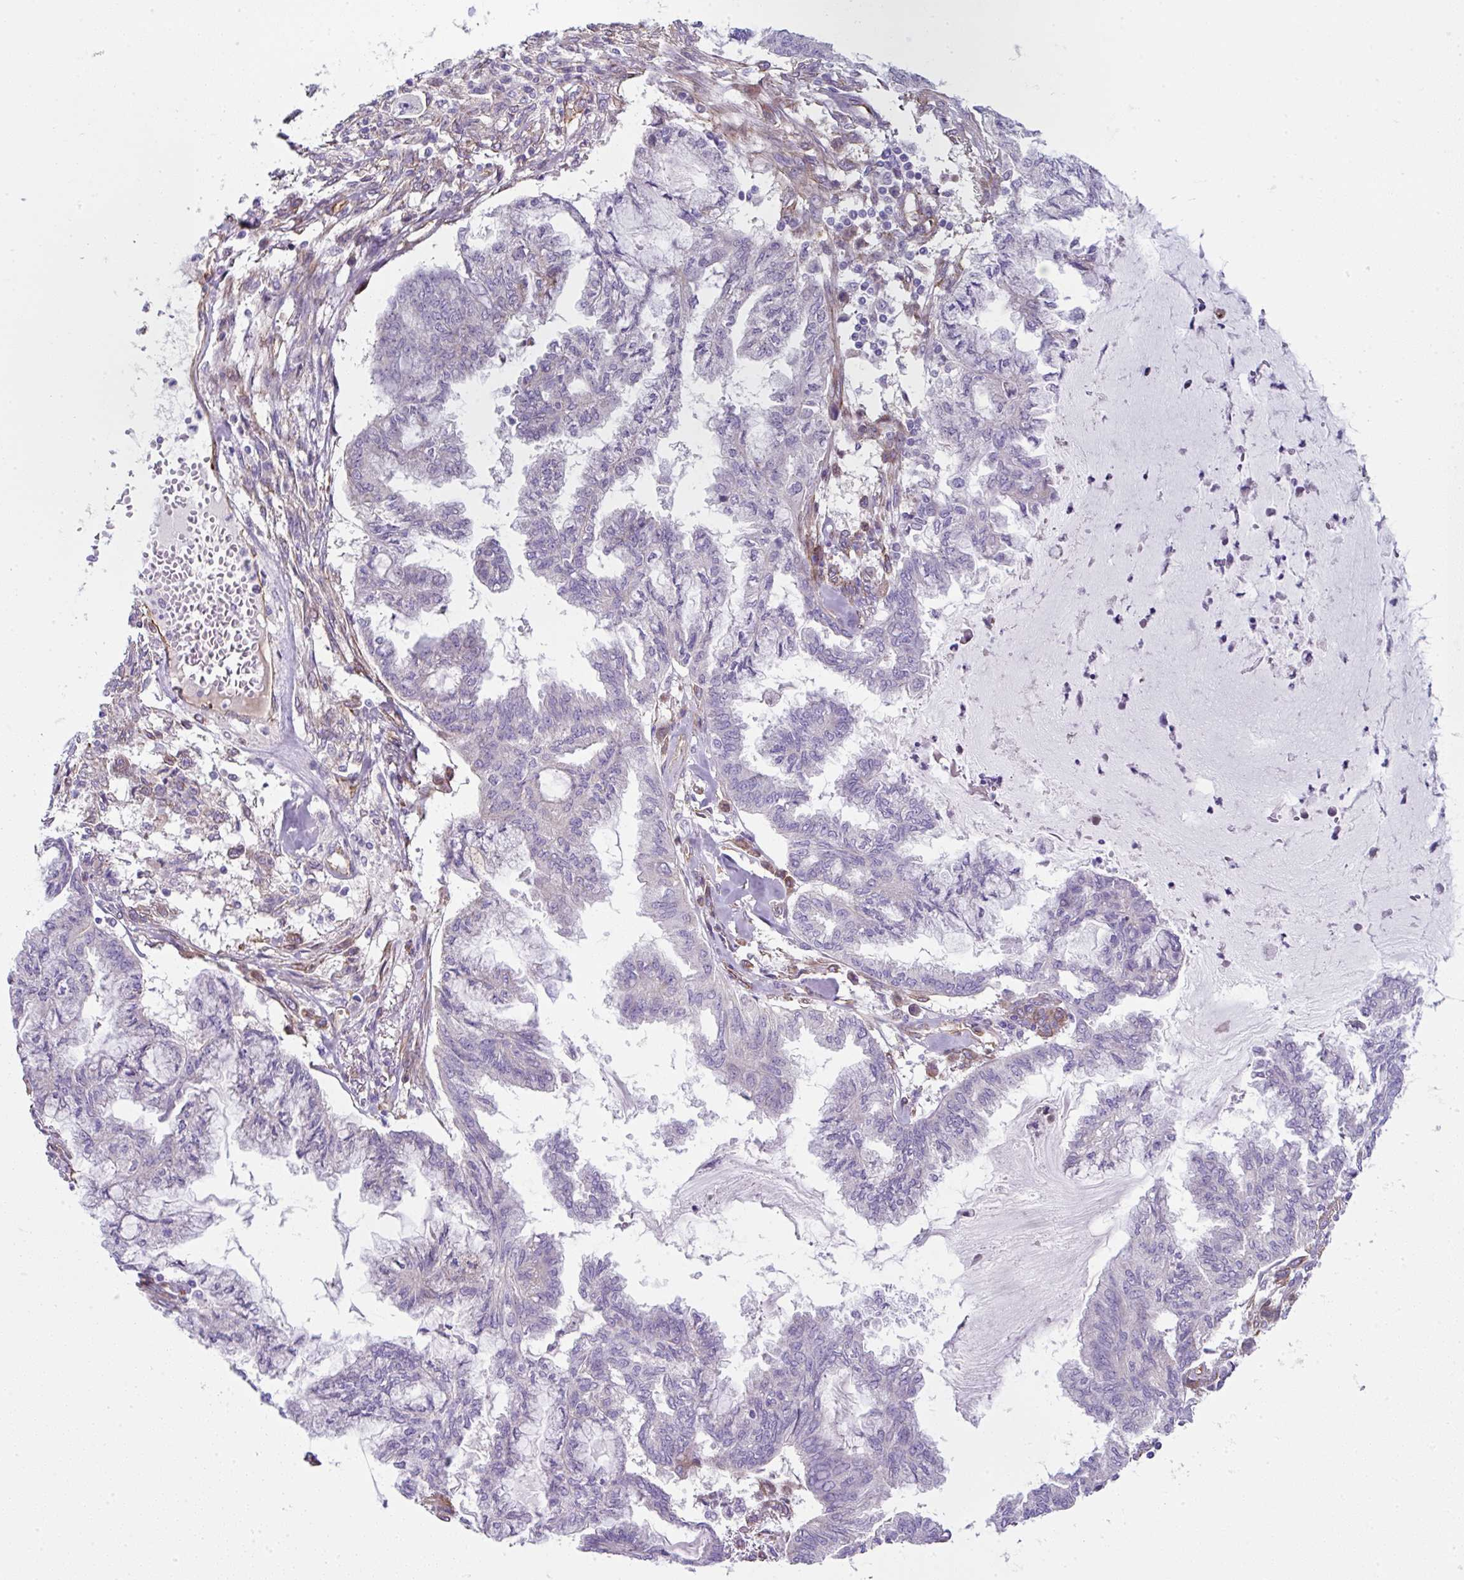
{"staining": {"intensity": "negative", "quantity": "none", "location": "none"}, "tissue": "endometrial cancer", "cell_type": "Tumor cells", "image_type": "cancer", "snomed": [{"axis": "morphology", "description": "Adenocarcinoma, NOS"}, {"axis": "topography", "description": "Endometrium"}], "caption": "Photomicrograph shows no significant protein expression in tumor cells of adenocarcinoma (endometrial).", "gene": "ANKUB1", "patient": {"sex": "female", "age": 86}}